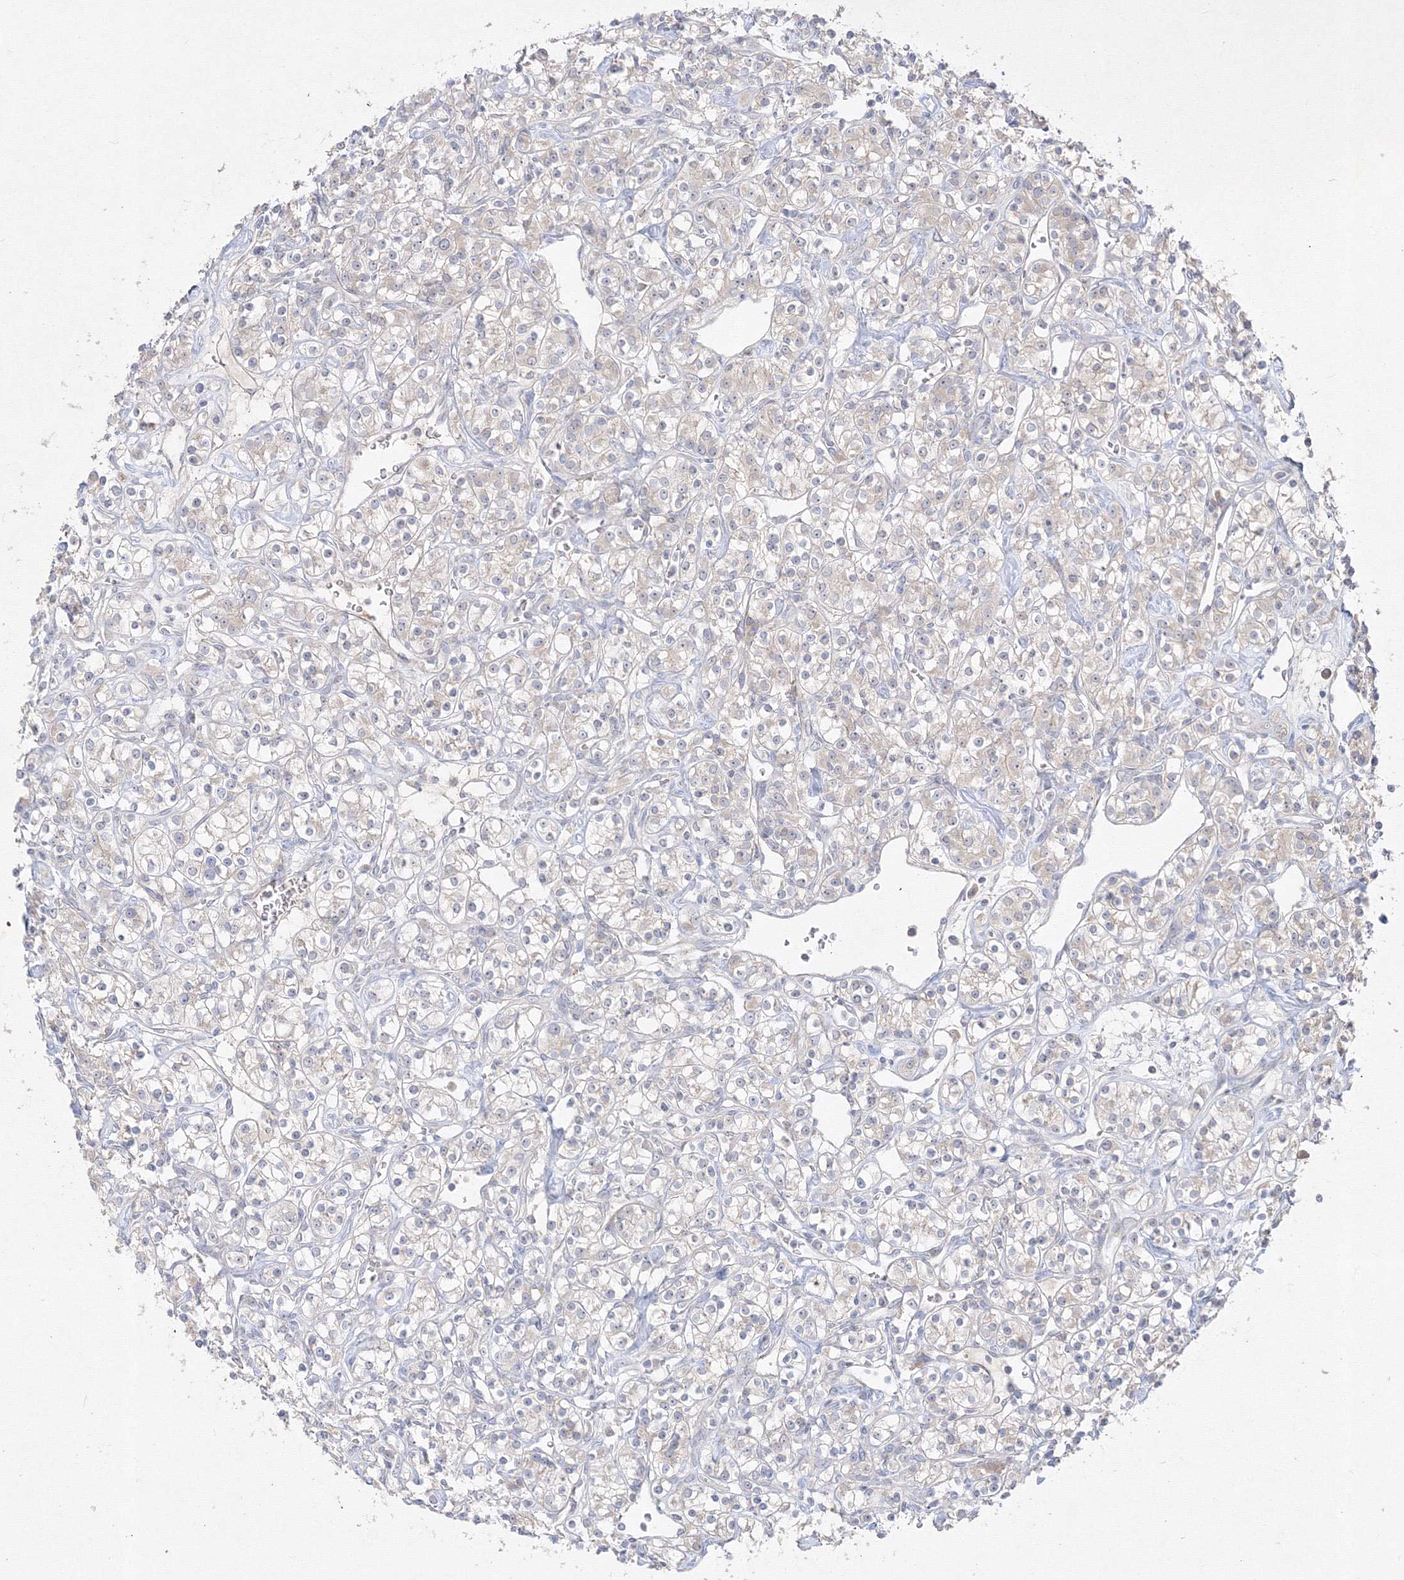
{"staining": {"intensity": "negative", "quantity": "none", "location": "none"}, "tissue": "renal cancer", "cell_type": "Tumor cells", "image_type": "cancer", "snomed": [{"axis": "morphology", "description": "Adenocarcinoma, NOS"}, {"axis": "topography", "description": "Kidney"}], "caption": "This is an immunohistochemistry (IHC) micrograph of human renal cancer (adenocarcinoma). There is no positivity in tumor cells.", "gene": "FBXL8", "patient": {"sex": "male", "age": 77}}